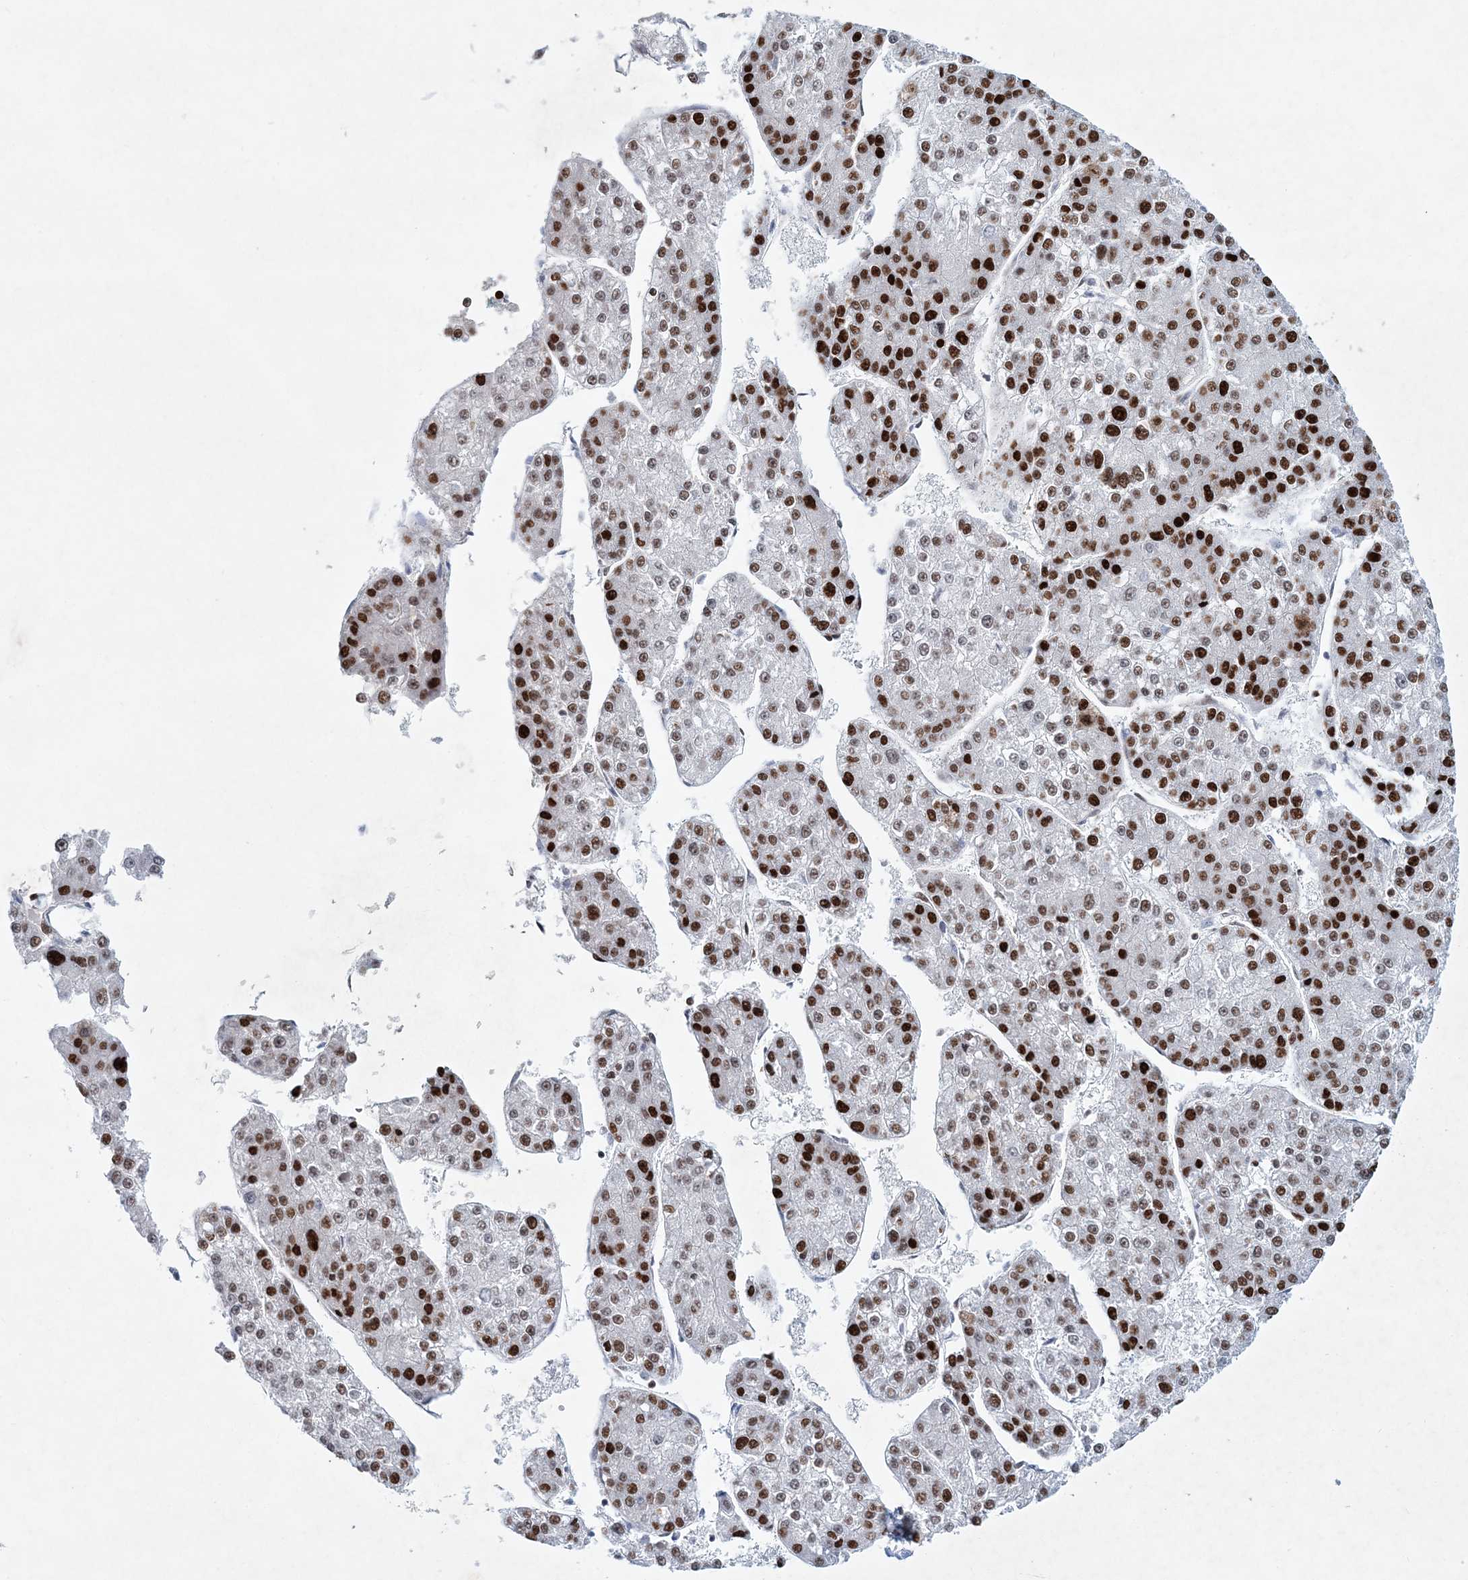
{"staining": {"intensity": "strong", "quantity": ">75%", "location": "nuclear"}, "tissue": "liver cancer", "cell_type": "Tumor cells", "image_type": "cancer", "snomed": [{"axis": "morphology", "description": "Carcinoma, Hepatocellular, NOS"}, {"axis": "topography", "description": "Liver"}], "caption": "A high amount of strong nuclear staining is seen in about >75% of tumor cells in hepatocellular carcinoma (liver) tissue.", "gene": "LRRFIP2", "patient": {"sex": "female", "age": 73}}